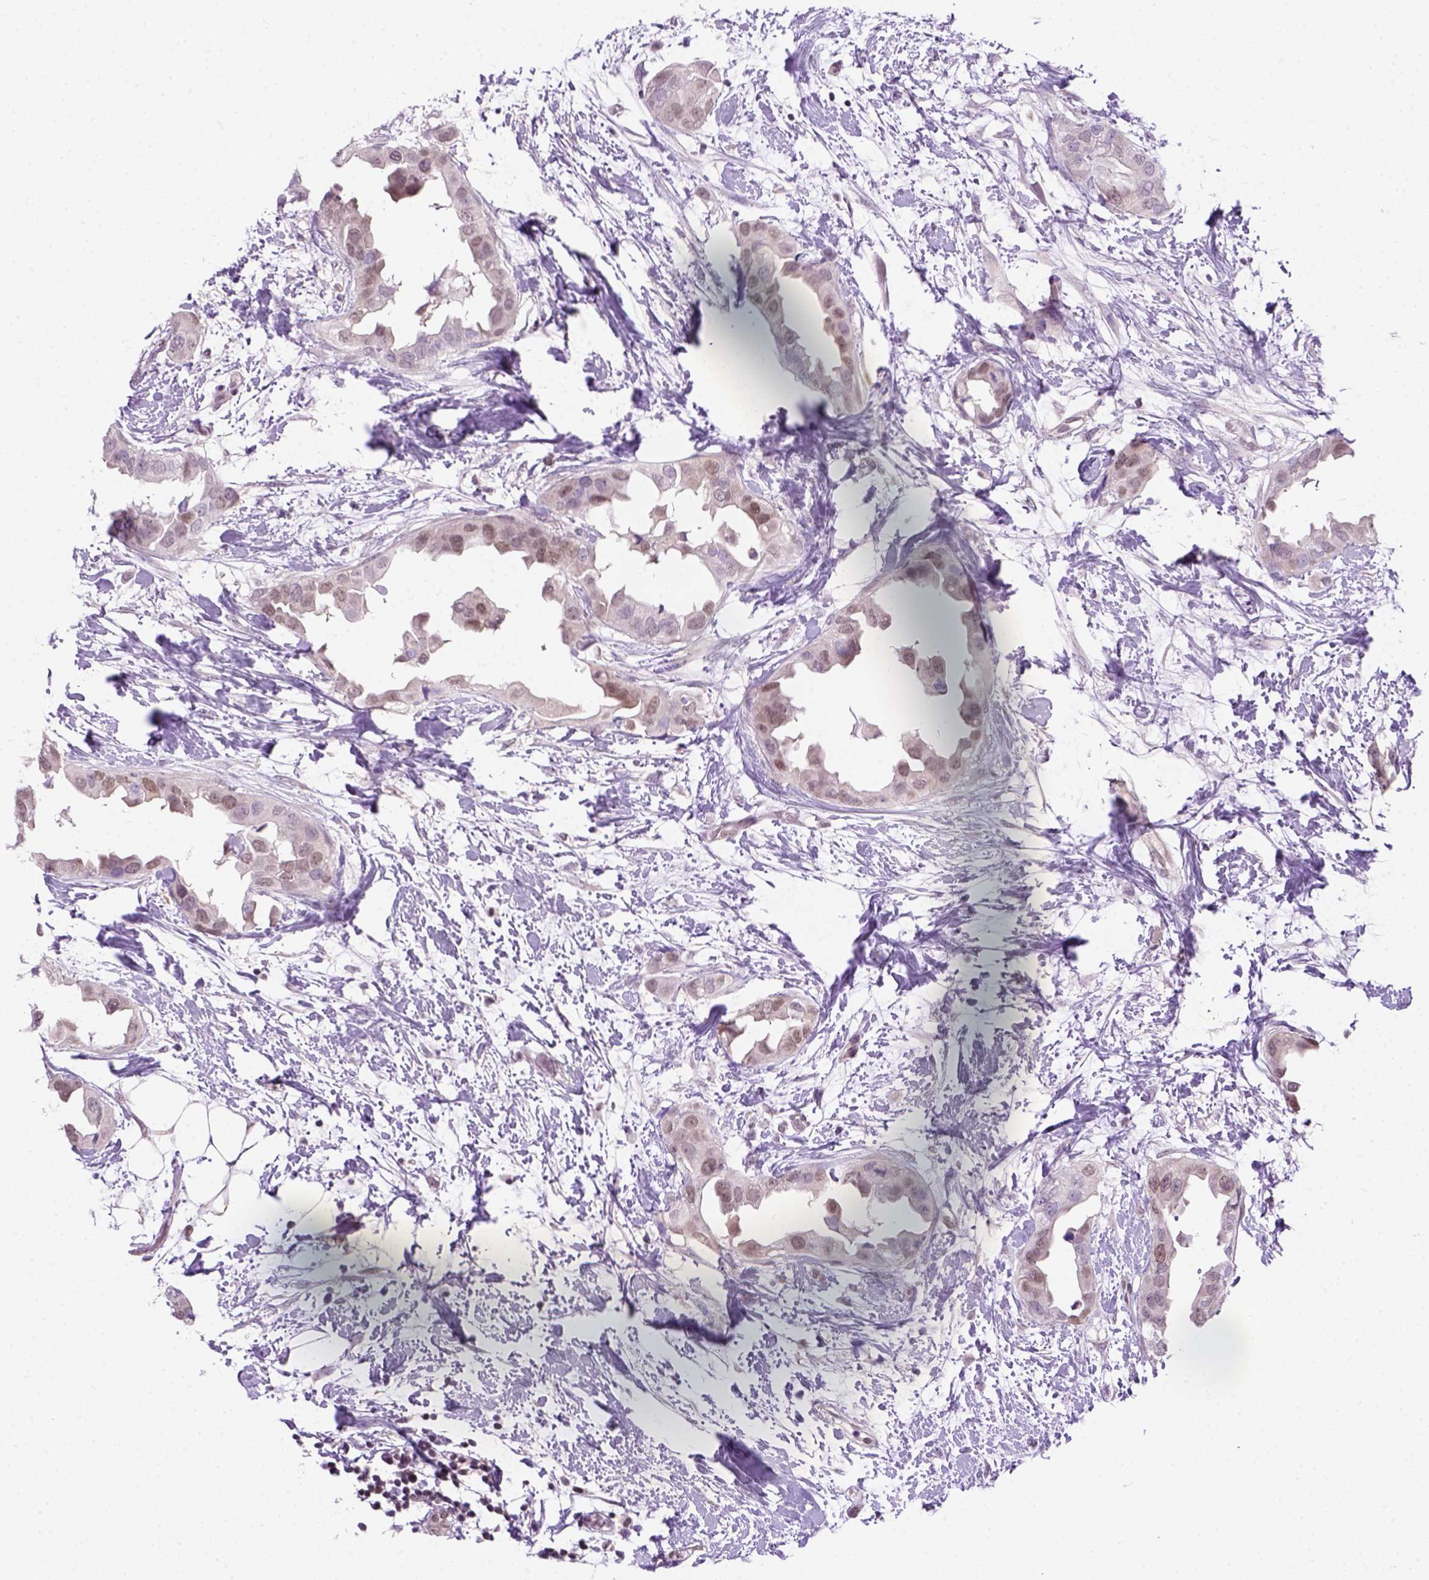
{"staining": {"intensity": "weak", "quantity": "<25%", "location": "nuclear"}, "tissue": "breast cancer", "cell_type": "Tumor cells", "image_type": "cancer", "snomed": [{"axis": "morphology", "description": "Normal tissue, NOS"}, {"axis": "morphology", "description": "Duct carcinoma"}, {"axis": "topography", "description": "Breast"}], "caption": "Tumor cells show no significant positivity in breast cancer (intraductal carcinoma).", "gene": "MGMT", "patient": {"sex": "female", "age": 40}}